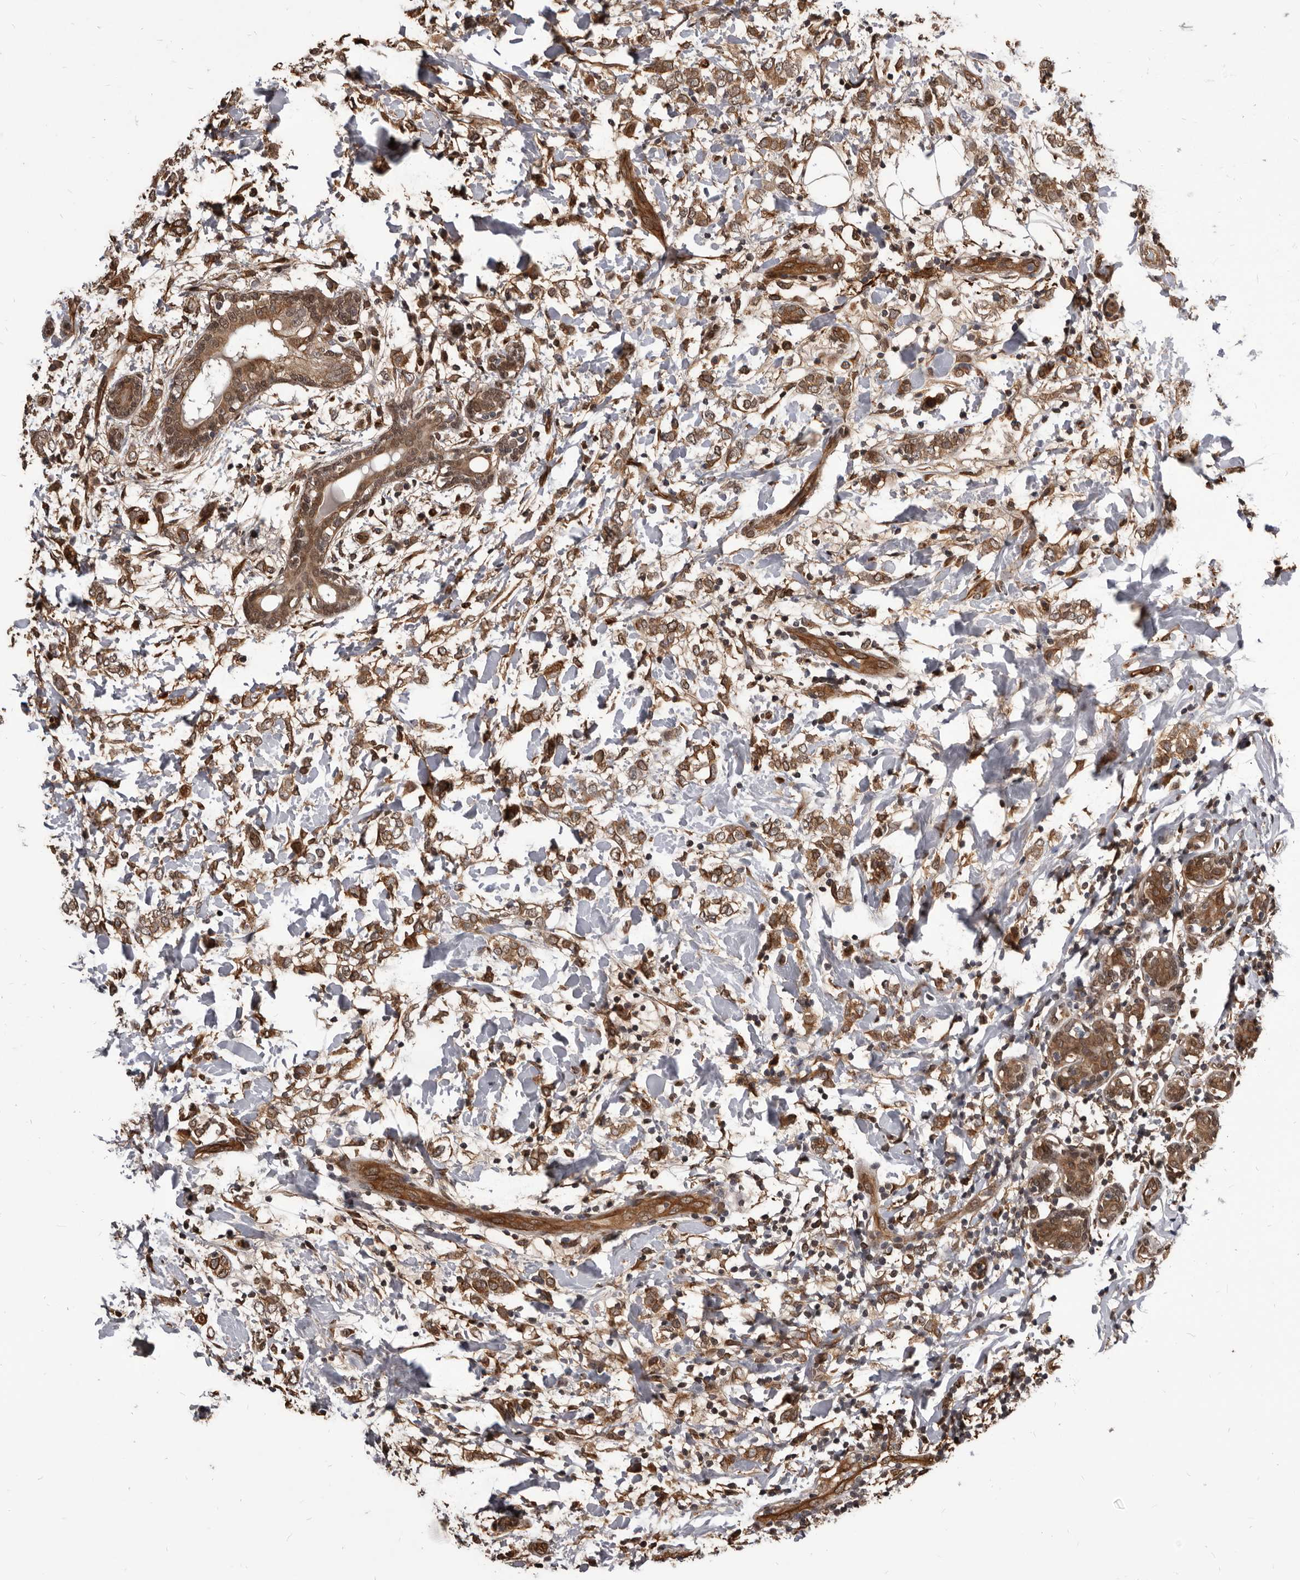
{"staining": {"intensity": "moderate", "quantity": ">75%", "location": "cytoplasmic/membranous,nuclear"}, "tissue": "breast cancer", "cell_type": "Tumor cells", "image_type": "cancer", "snomed": [{"axis": "morphology", "description": "Normal tissue, NOS"}, {"axis": "morphology", "description": "Lobular carcinoma"}, {"axis": "topography", "description": "Breast"}], "caption": "High-power microscopy captured an immunohistochemistry histopathology image of breast lobular carcinoma, revealing moderate cytoplasmic/membranous and nuclear staining in approximately >75% of tumor cells. (DAB (3,3'-diaminobenzidine) IHC with brightfield microscopy, high magnification).", "gene": "ADAMTS20", "patient": {"sex": "female", "age": 47}}